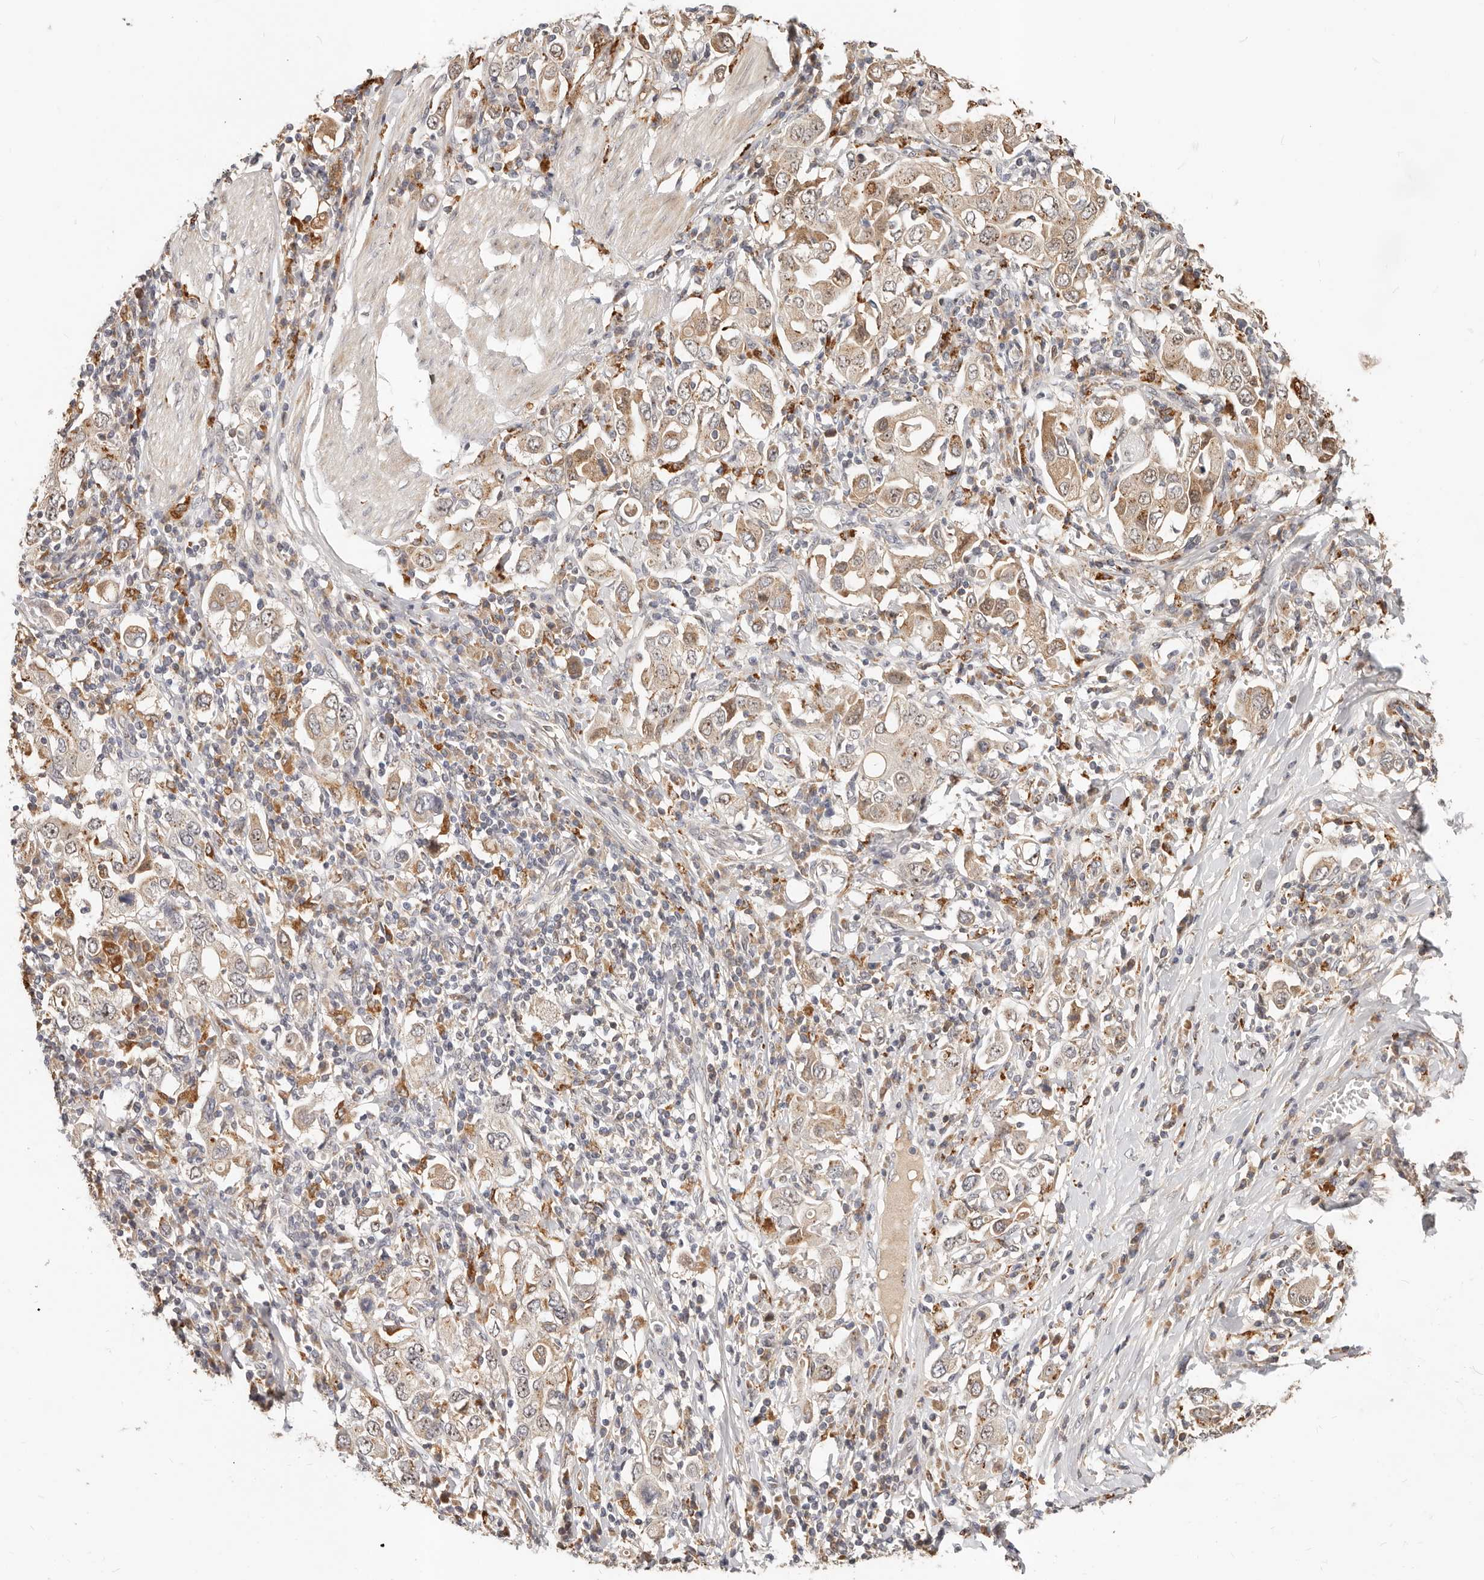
{"staining": {"intensity": "moderate", "quantity": "25%-75%", "location": "cytoplasmic/membranous,nuclear"}, "tissue": "stomach cancer", "cell_type": "Tumor cells", "image_type": "cancer", "snomed": [{"axis": "morphology", "description": "Adenocarcinoma, NOS"}, {"axis": "topography", "description": "Stomach, upper"}], "caption": "Human adenocarcinoma (stomach) stained with a brown dye demonstrates moderate cytoplasmic/membranous and nuclear positive staining in about 25%-75% of tumor cells.", "gene": "ZRANB1", "patient": {"sex": "male", "age": 62}}